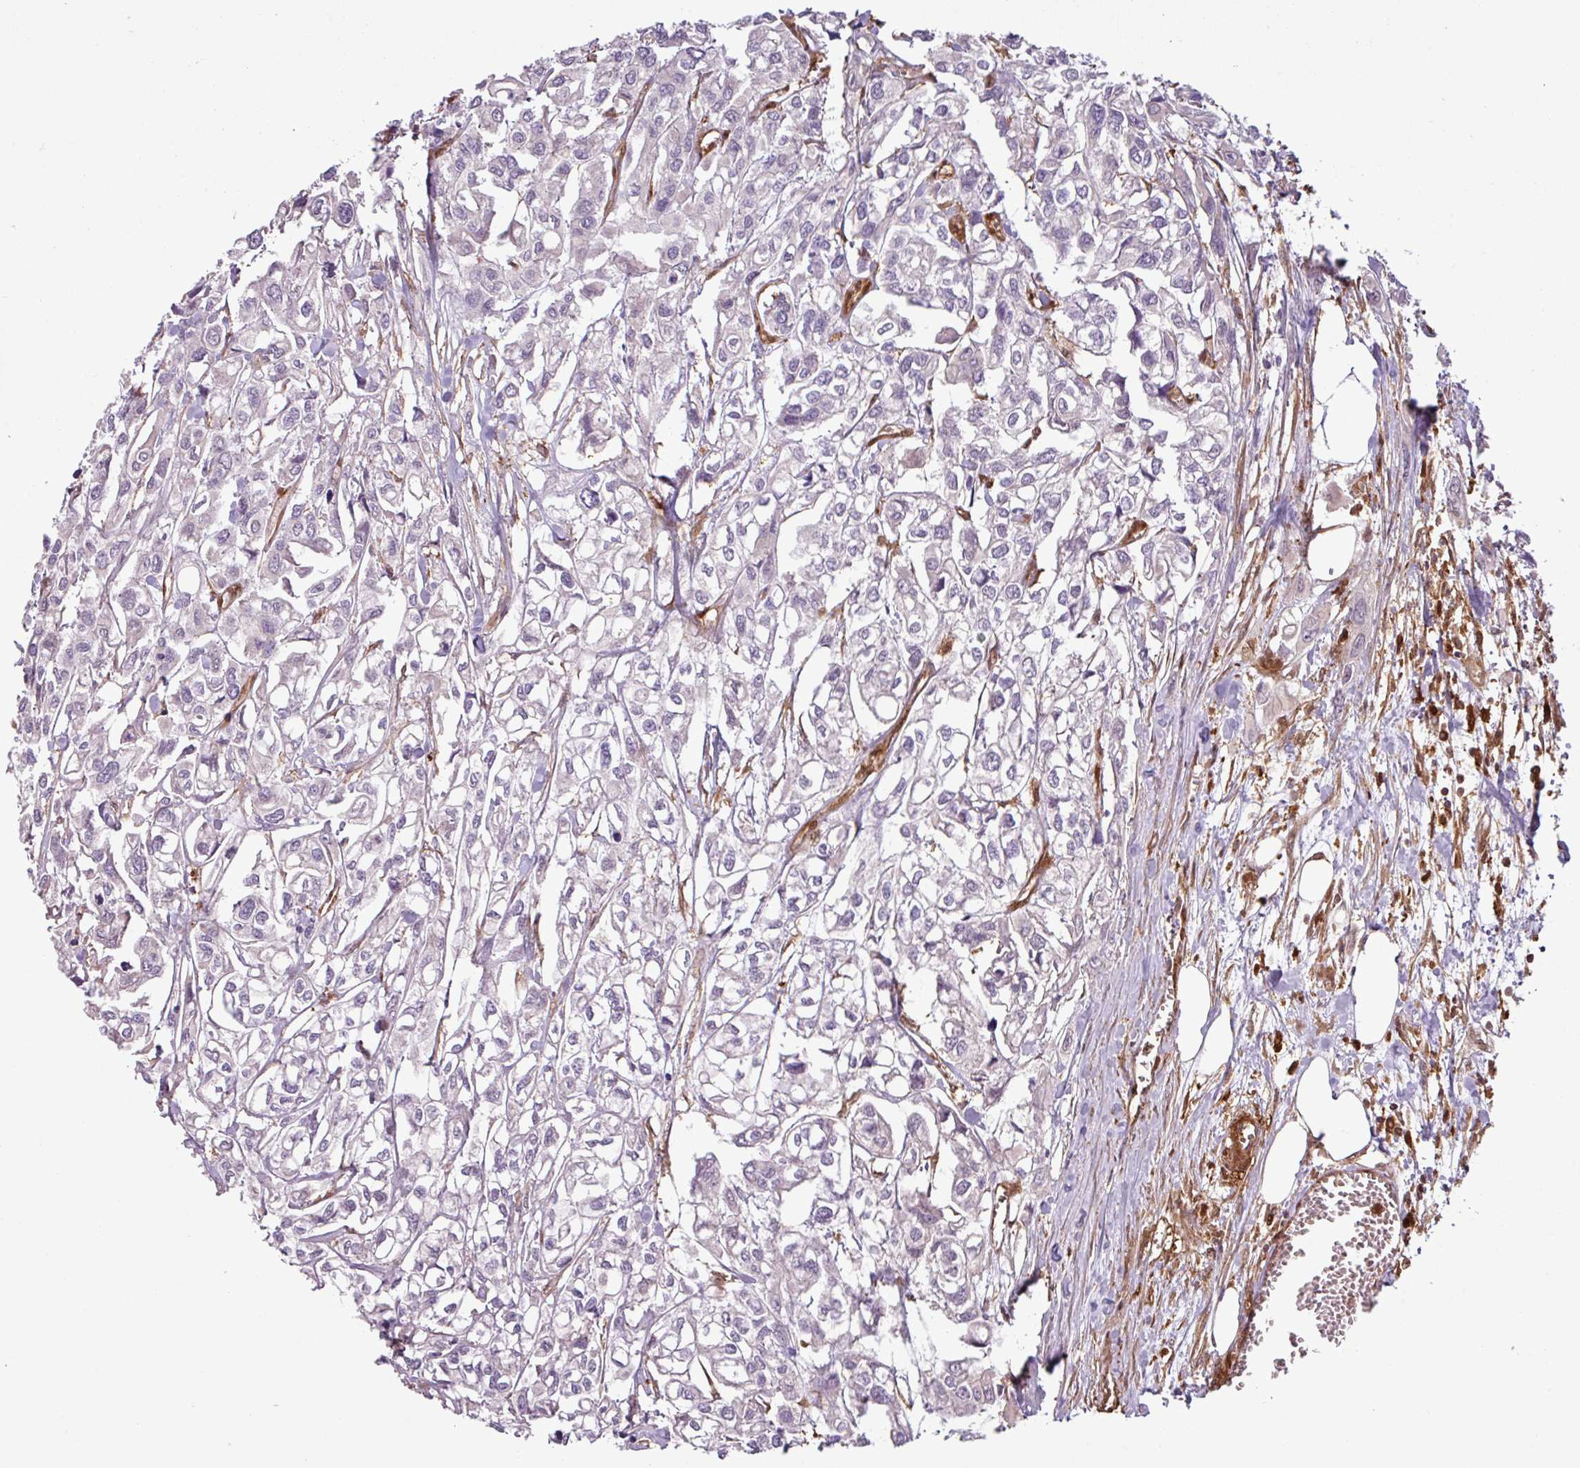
{"staining": {"intensity": "negative", "quantity": "none", "location": "none"}, "tissue": "urothelial cancer", "cell_type": "Tumor cells", "image_type": "cancer", "snomed": [{"axis": "morphology", "description": "Urothelial carcinoma, High grade"}, {"axis": "topography", "description": "Urinary bladder"}], "caption": "Micrograph shows no significant protein expression in tumor cells of urothelial cancer.", "gene": "SH3BGRL", "patient": {"sex": "male", "age": 67}}